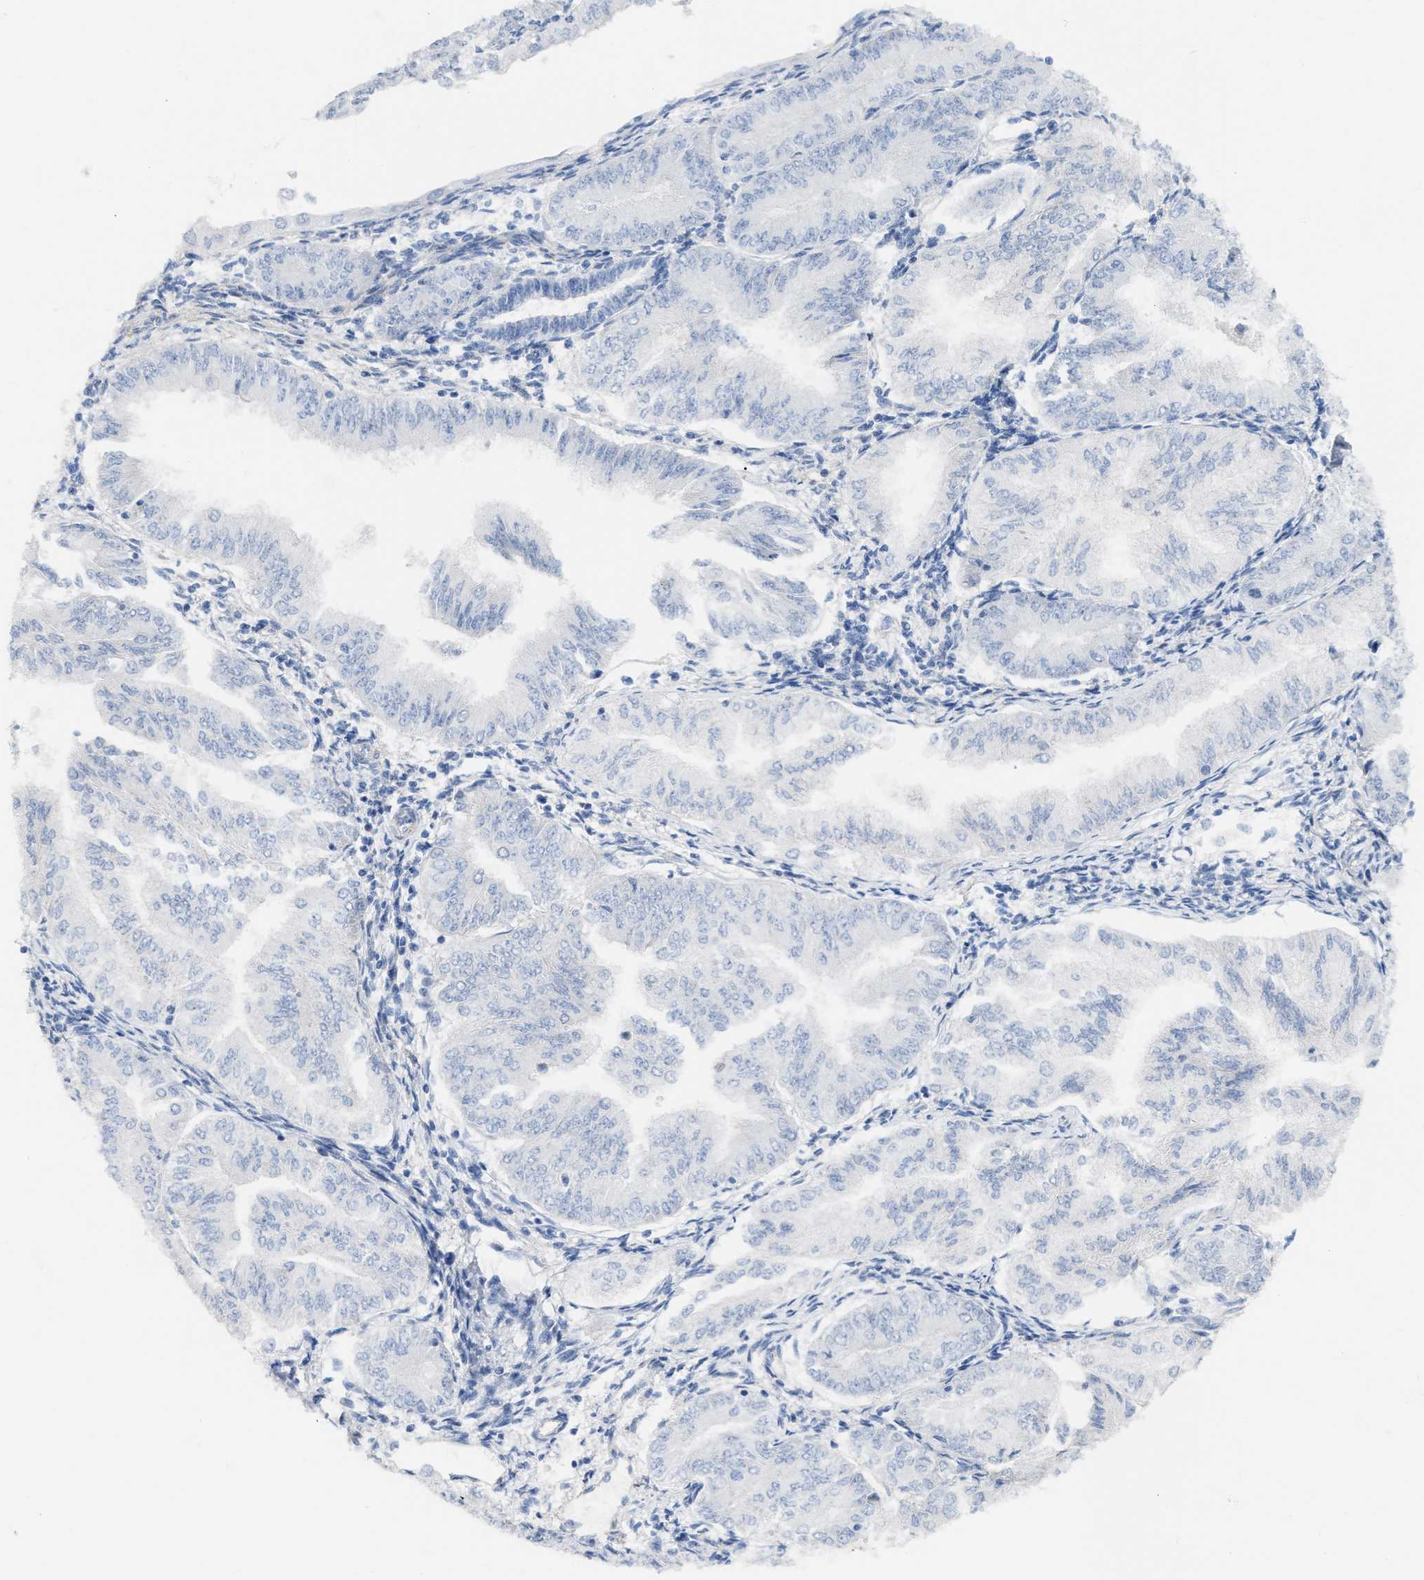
{"staining": {"intensity": "negative", "quantity": "none", "location": "none"}, "tissue": "endometrial cancer", "cell_type": "Tumor cells", "image_type": "cancer", "snomed": [{"axis": "morphology", "description": "Adenocarcinoma, NOS"}, {"axis": "topography", "description": "Endometrium"}], "caption": "Immunohistochemical staining of human adenocarcinoma (endometrial) reveals no significant staining in tumor cells.", "gene": "FHL1", "patient": {"sex": "female", "age": 53}}